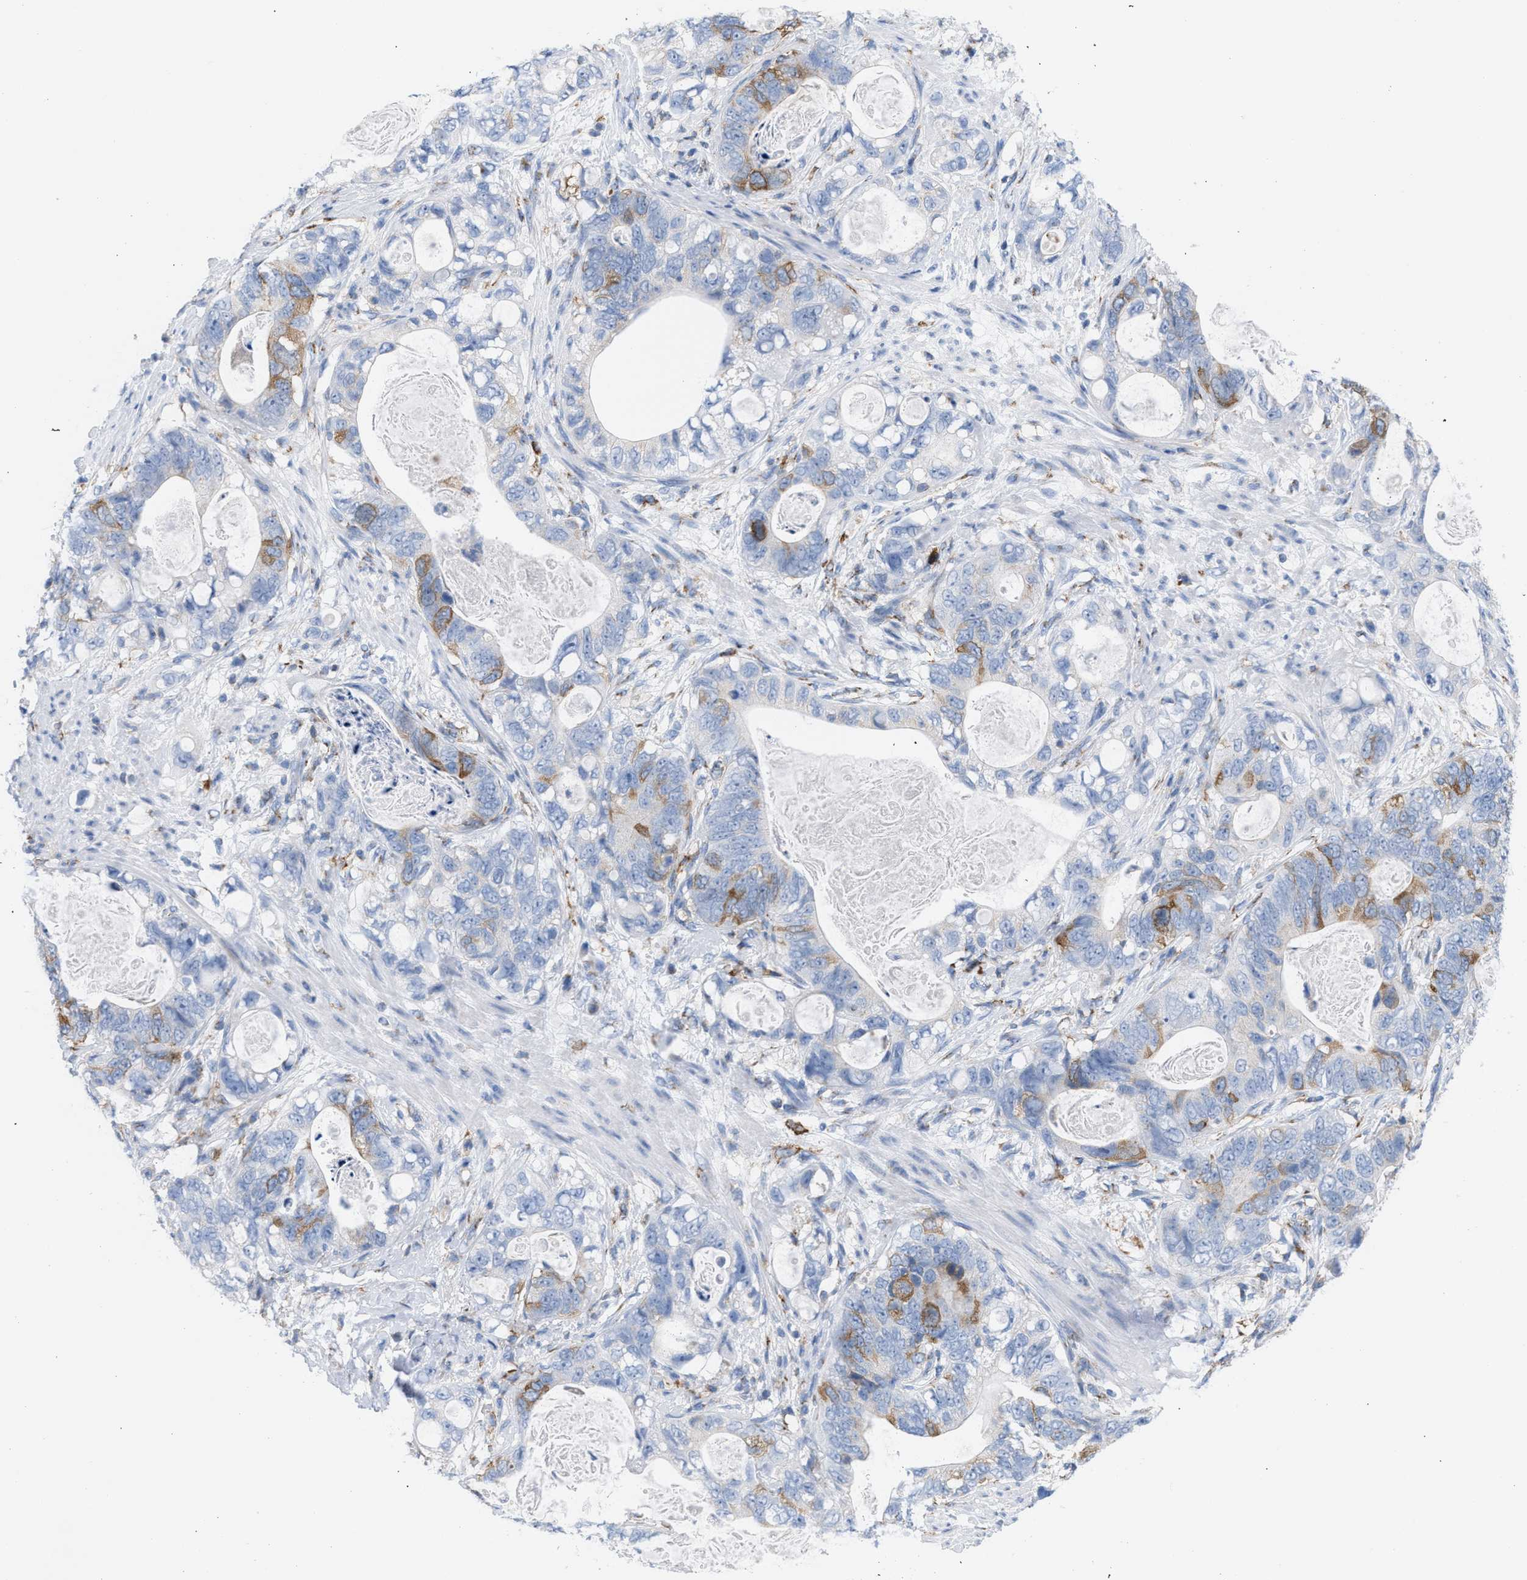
{"staining": {"intensity": "moderate", "quantity": "25%-75%", "location": "cytoplasmic/membranous"}, "tissue": "stomach cancer", "cell_type": "Tumor cells", "image_type": "cancer", "snomed": [{"axis": "morphology", "description": "Normal tissue, NOS"}, {"axis": "morphology", "description": "Adenocarcinoma, NOS"}, {"axis": "topography", "description": "Stomach"}], "caption": "IHC (DAB) staining of human stomach cancer demonstrates moderate cytoplasmic/membranous protein positivity in approximately 25%-75% of tumor cells.", "gene": "TACC3", "patient": {"sex": "female", "age": 89}}